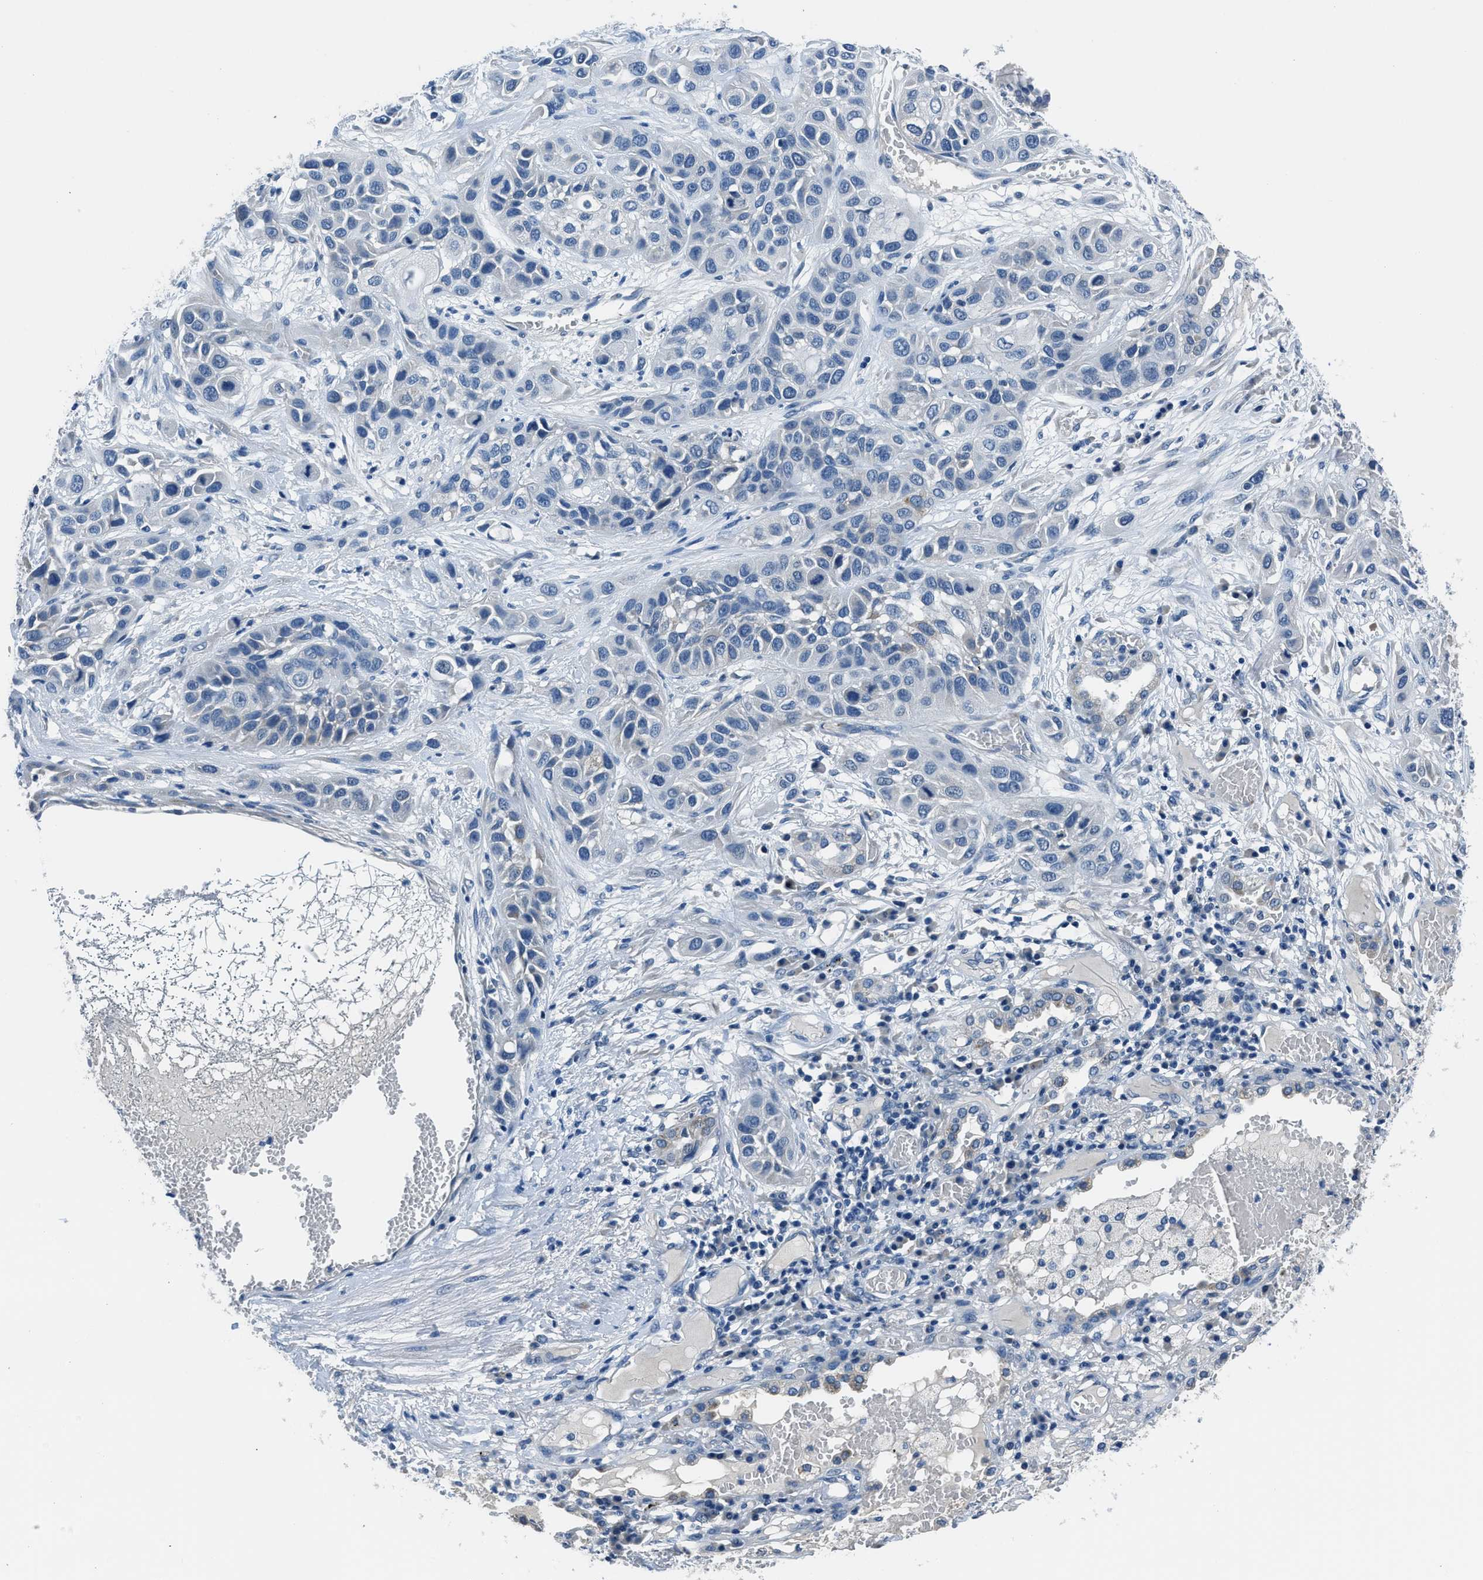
{"staining": {"intensity": "negative", "quantity": "none", "location": "none"}, "tissue": "lung cancer", "cell_type": "Tumor cells", "image_type": "cancer", "snomed": [{"axis": "morphology", "description": "Squamous cell carcinoma, NOS"}, {"axis": "topography", "description": "Lung"}], "caption": "IHC micrograph of neoplastic tissue: human lung cancer (squamous cell carcinoma) stained with DAB (3,3'-diaminobenzidine) reveals no significant protein staining in tumor cells.", "gene": "GJA3", "patient": {"sex": "male", "age": 71}}